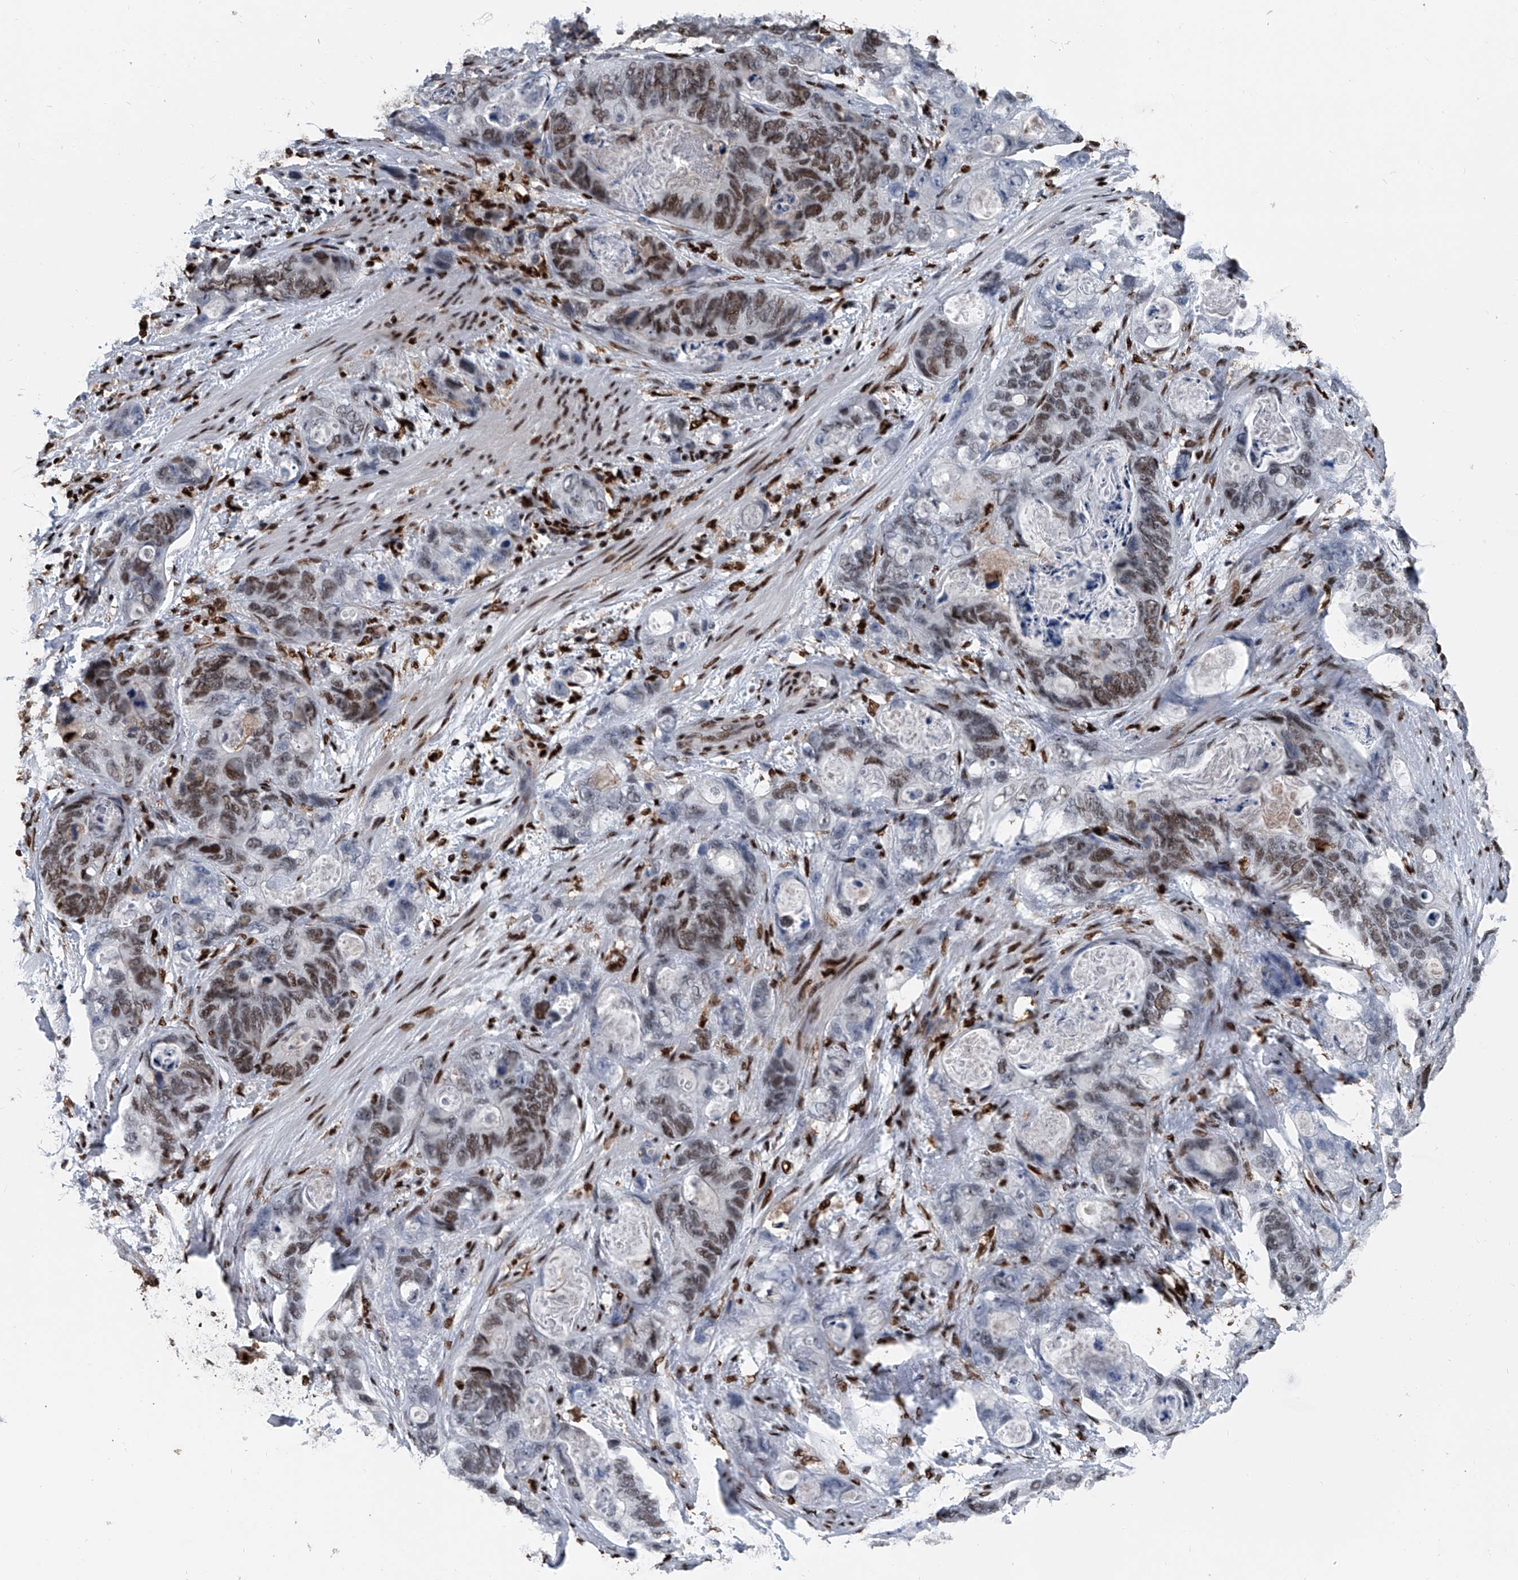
{"staining": {"intensity": "moderate", "quantity": "25%-75%", "location": "nuclear"}, "tissue": "stomach cancer", "cell_type": "Tumor cells", "image_type": "cancer", "snomed": [{"axis": "morphology", "description": "Normal tissue, NOS"}, {"axis": "morphology", "description": "Adenocarcinoma, NOS"}, {"axis": "topography", "description": "Stomach"}], "caption": "About 25%-75% of tumor cells in adenocarcinoma (stomach) demonstrate moderate nuclear protein staining as visualized by brown immunohistochemical staining.", "gene": "FKBP5", "patient": {"sex": "female", "age": 89}}